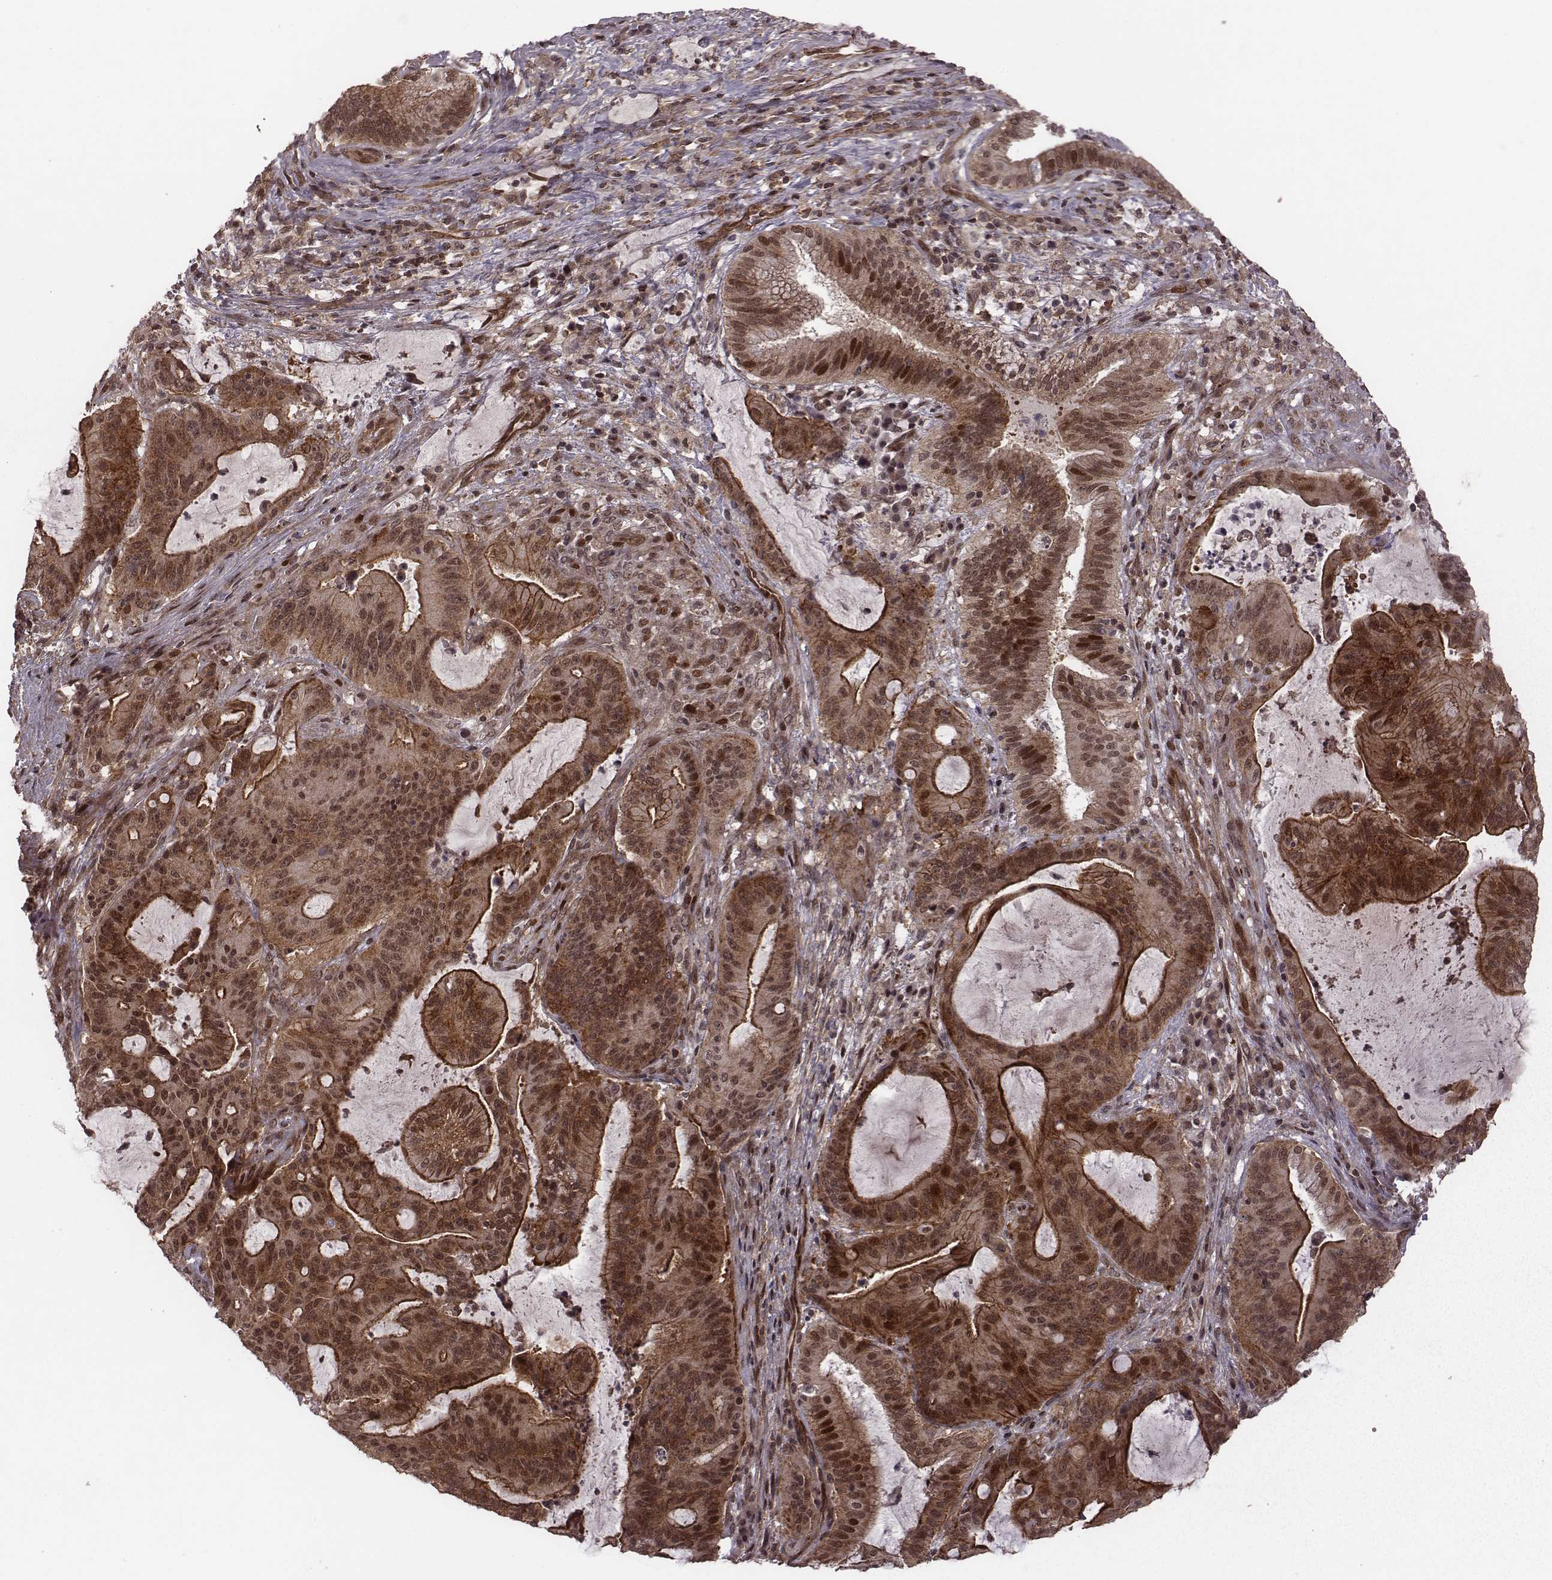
{"staining": {"intensity": "moderate", "quantity": ">75%", "location": "cytoplasmic/membranous,nuclear"}, "tissue": "liver cancer", "cell_type": "Tumor cells", "image_type": "cancer", "snomed": [{"axis": "morphology", "description": "Cholangiocarcinoma"}, {"axis": "topography", "description": "Liver"}], "caption": "Cholangiocarcinoma (liver) stained for a protein (brown) displays moderate cytoplasmic/membranous and nuclear positive staining in approximately >75% of tumor cells.", "gene": "RPL3", "patient": {"sex": "female", "age": 73}}